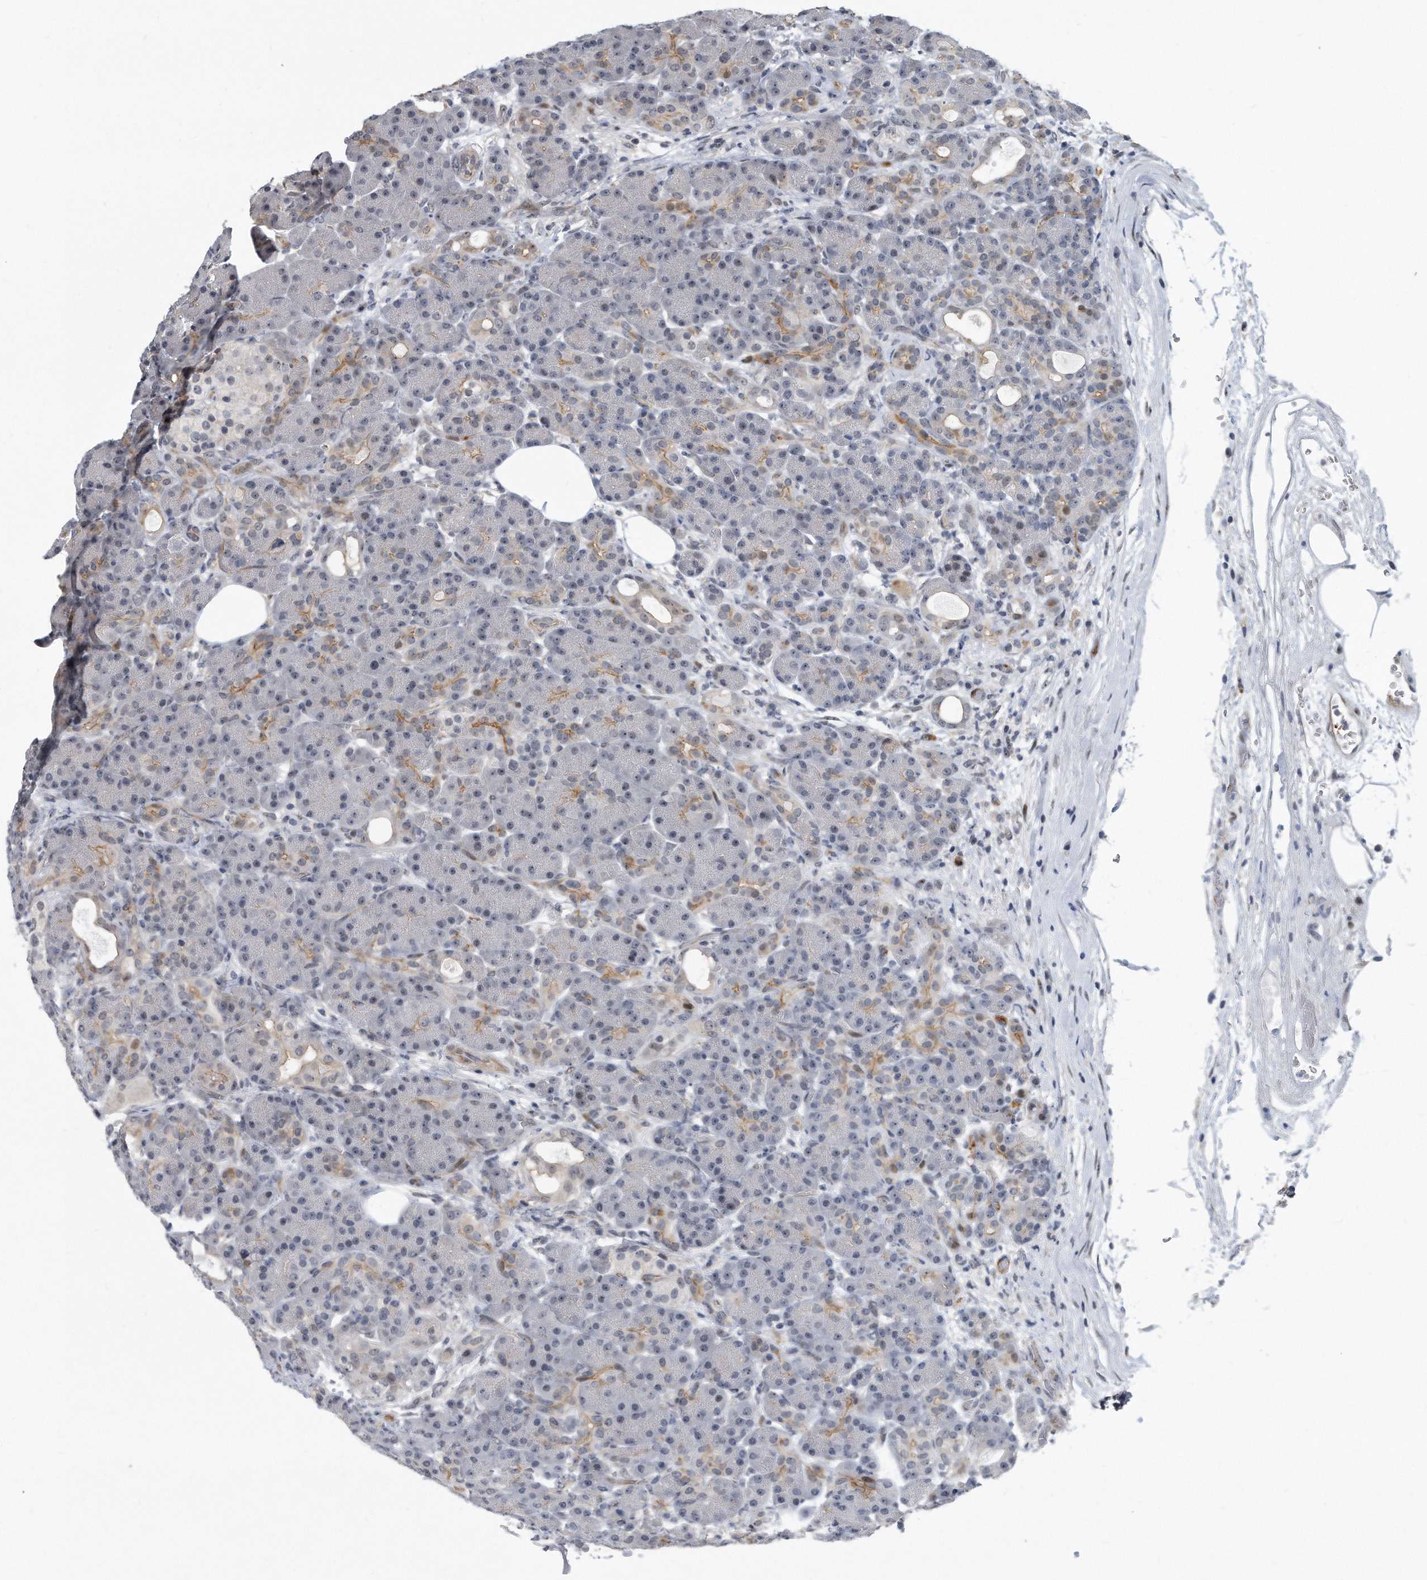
{"staining": {"intensity": "weak", "quantity": "<25%", "location": "cytoplasmic/membranous"}, "tissue": "pancreas", "cell_type": "Exocrine glandular cells", "image_type": "normal", "snomed": [{"axis": "morphology", "description": "Normal tissue, NOS"}, {"axis": "topography", "description": "Pancreas"}], "caption": "The micrograph exhibits no significant positivity in exocrine glandular cells of pancreas. The staining is performed using DAB (3,3'-diaminobenzidine) brown chromogen with nuclei counter-stained in using hematoxylin.", "gene": "PGBD2", "patient": {"sex": "male", "age": 63}}